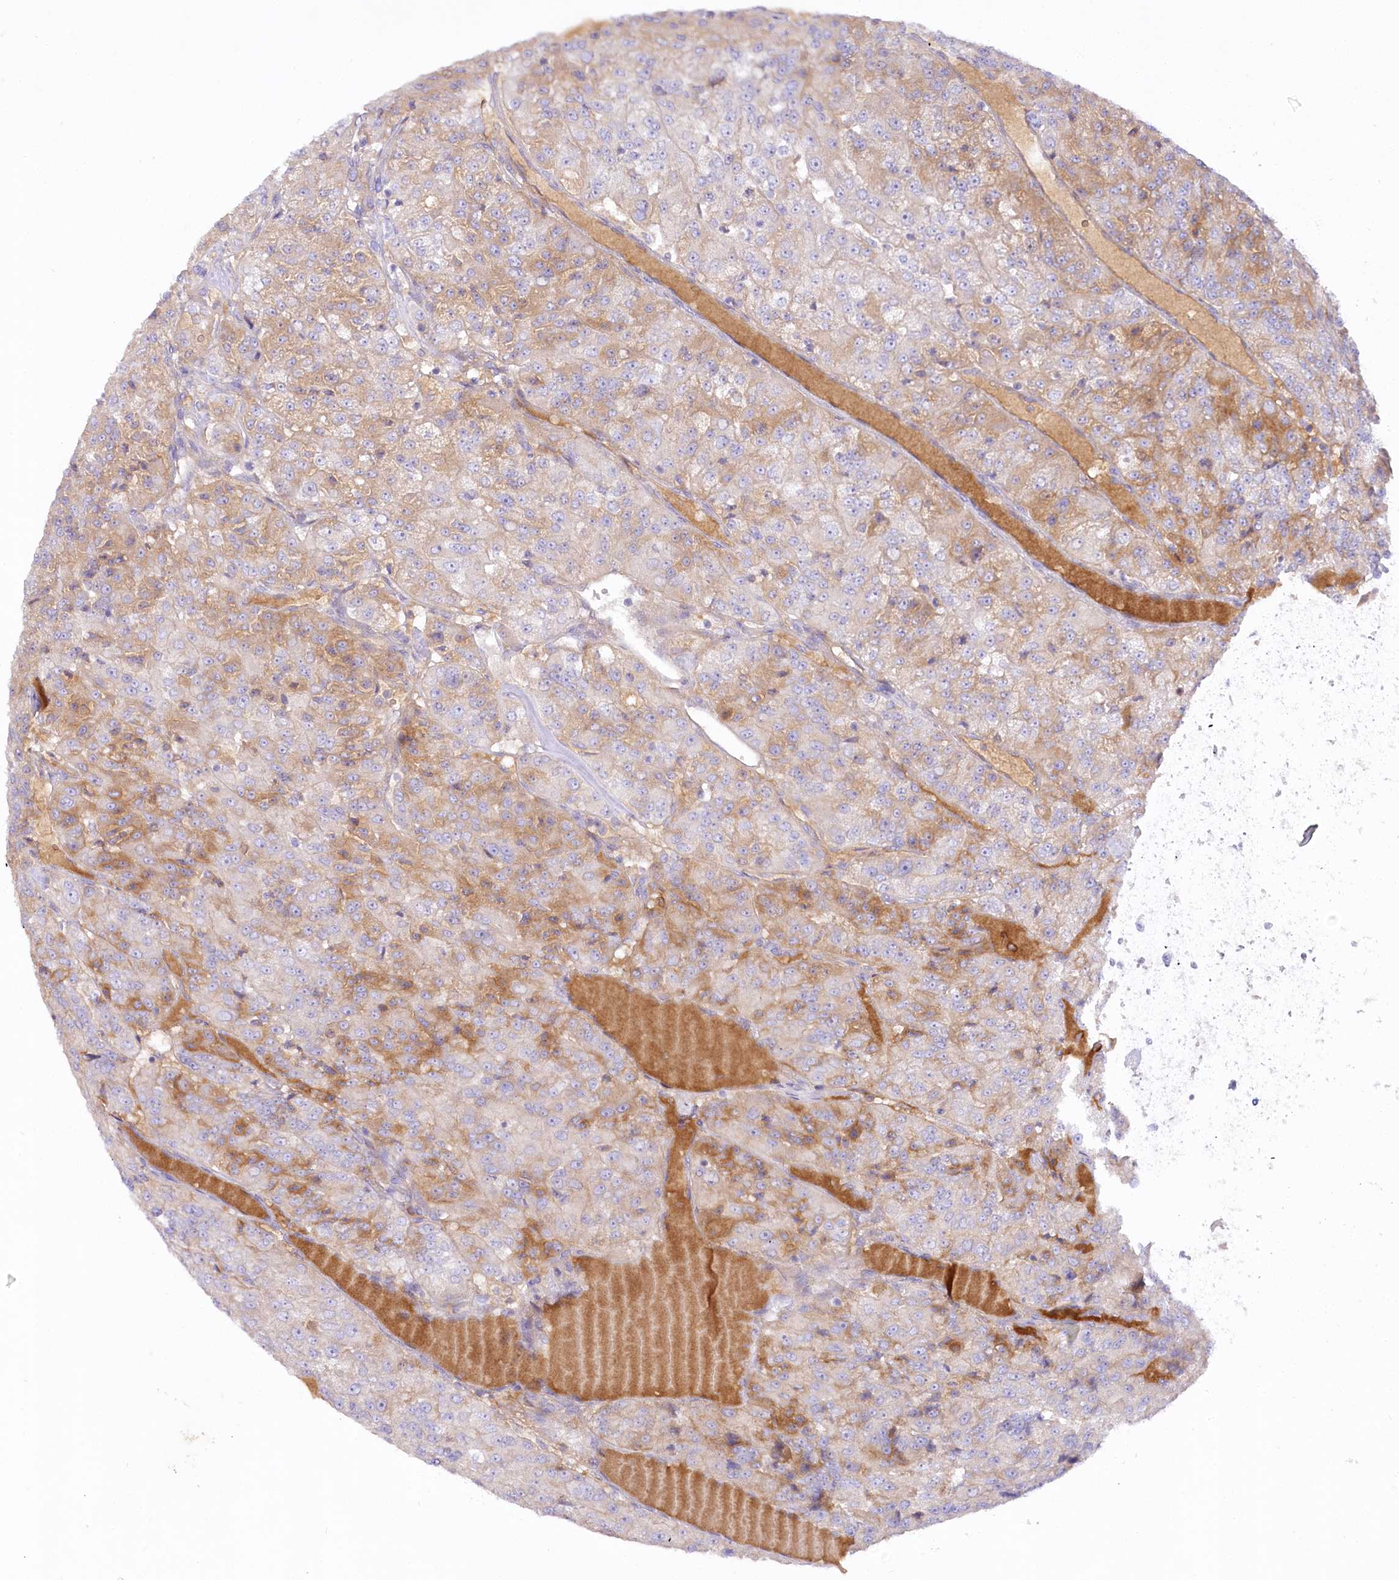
{"staining": {"intensity": "moderate", "quantity": "<25%", "location": "cytoplasmic/membranous"}, "tissue": "renal cancer", "cell_type": "Tumor cells", "image_type": "cancer", "snomed": [{"axis": "morphology", "description": "Adenocarcinoma, NOS"}, {"axis": "topography", "description": "Kidney"}], "caption": "Protein analysis of renal adenocarcinoma tissue demonstrates moderate cytoplasmic/membranous staining in about <25% of tumor cells.", "gene": "EFHC2", "patient": {"sex": "female", "age": 63}}